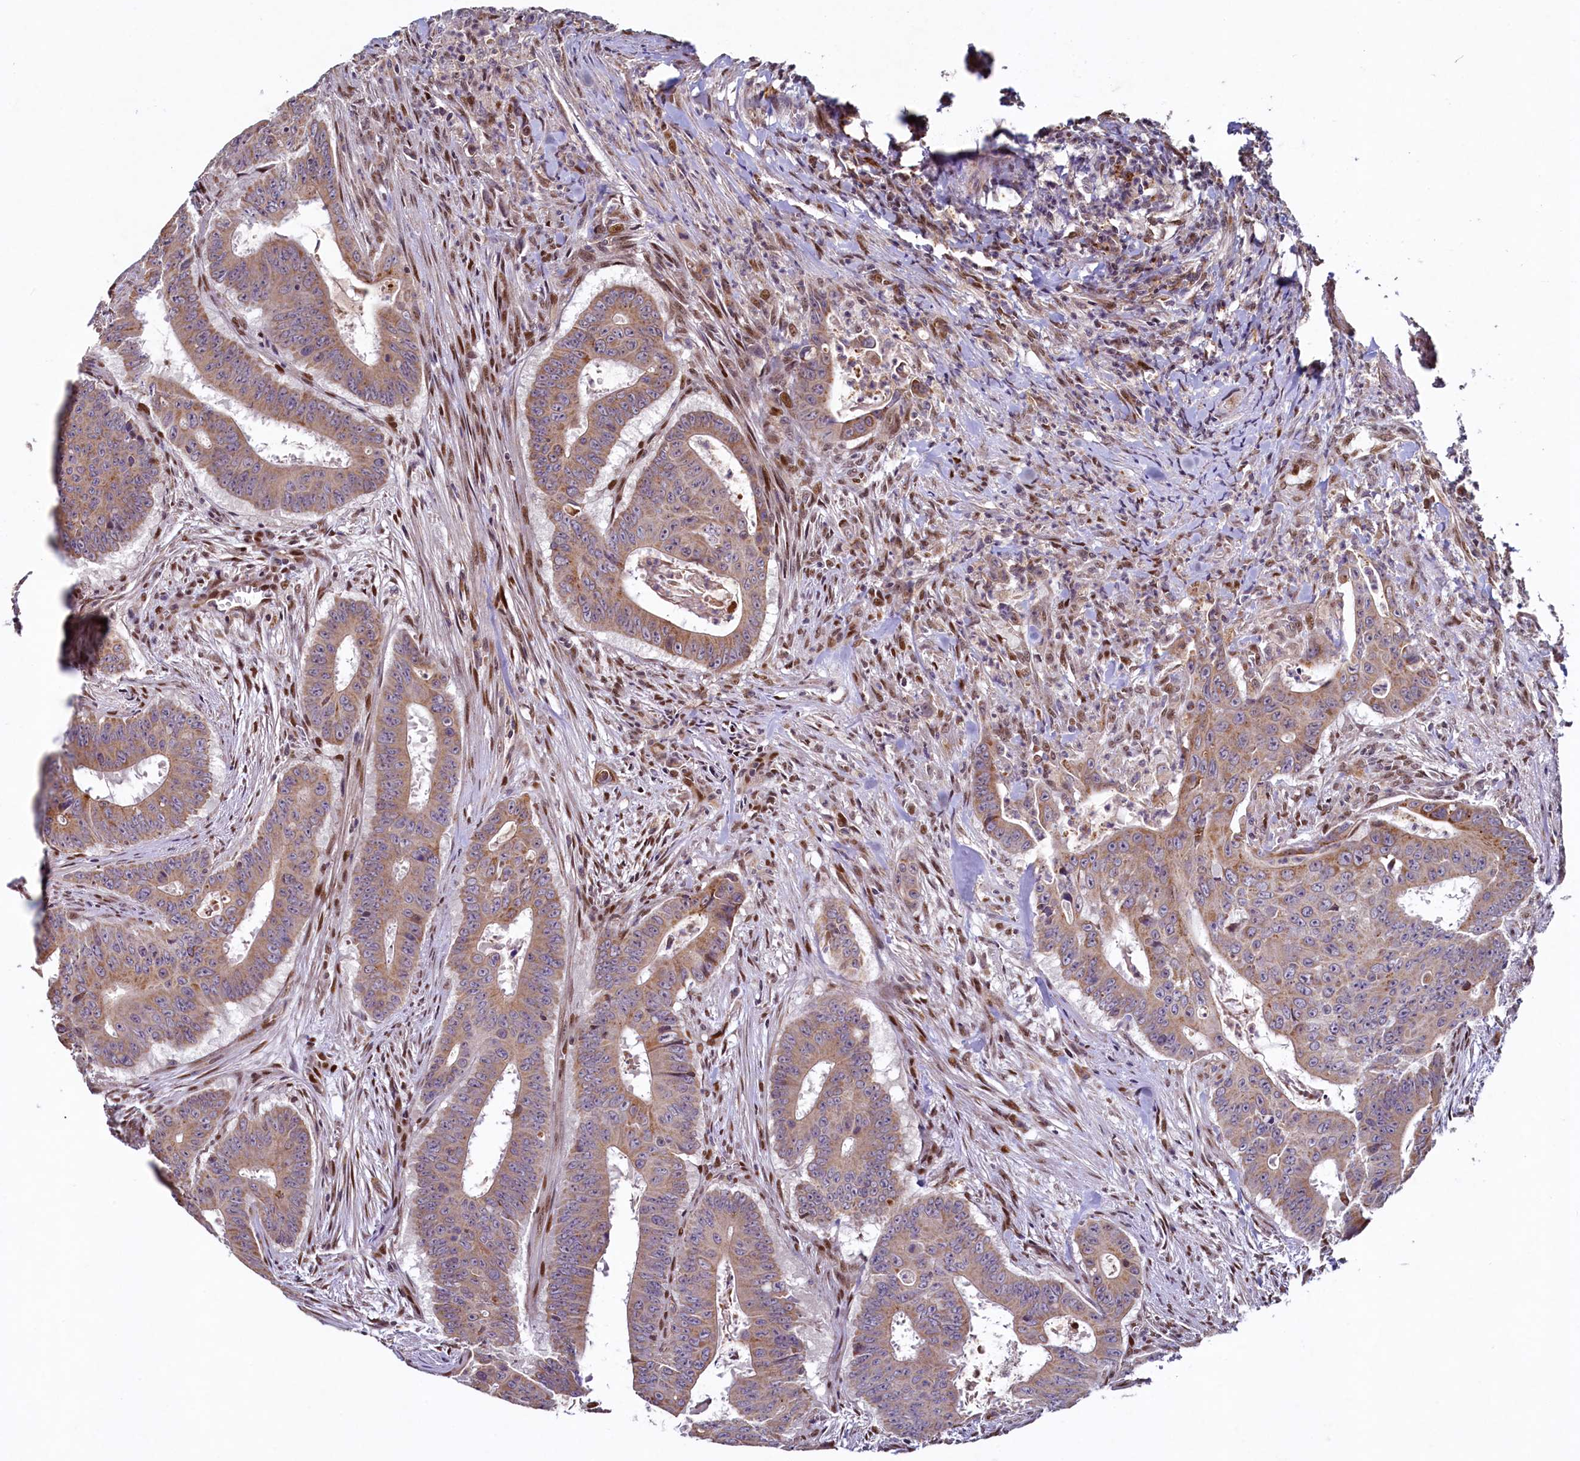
{"staining": {"intensity": "moderate", "quantity": ">75%", "location": "cytoplasmic/membranous"}, "tissue": "colorectal cancer", "cell_type": "Tumor cells", "image_type": "cancer", "snomed": [{"axis": "morphology", "description": "Adenocarcinoma, NOS"}, {"axis": "topography", "description": "Rectum"}], "caption": "Colorectal cancer tissue displays moderate cytoplasmic/membranous staining in approximately >75% of tumor cells", "gene": "ZNF577", "patient": {"sex": "female", "age": 75}}